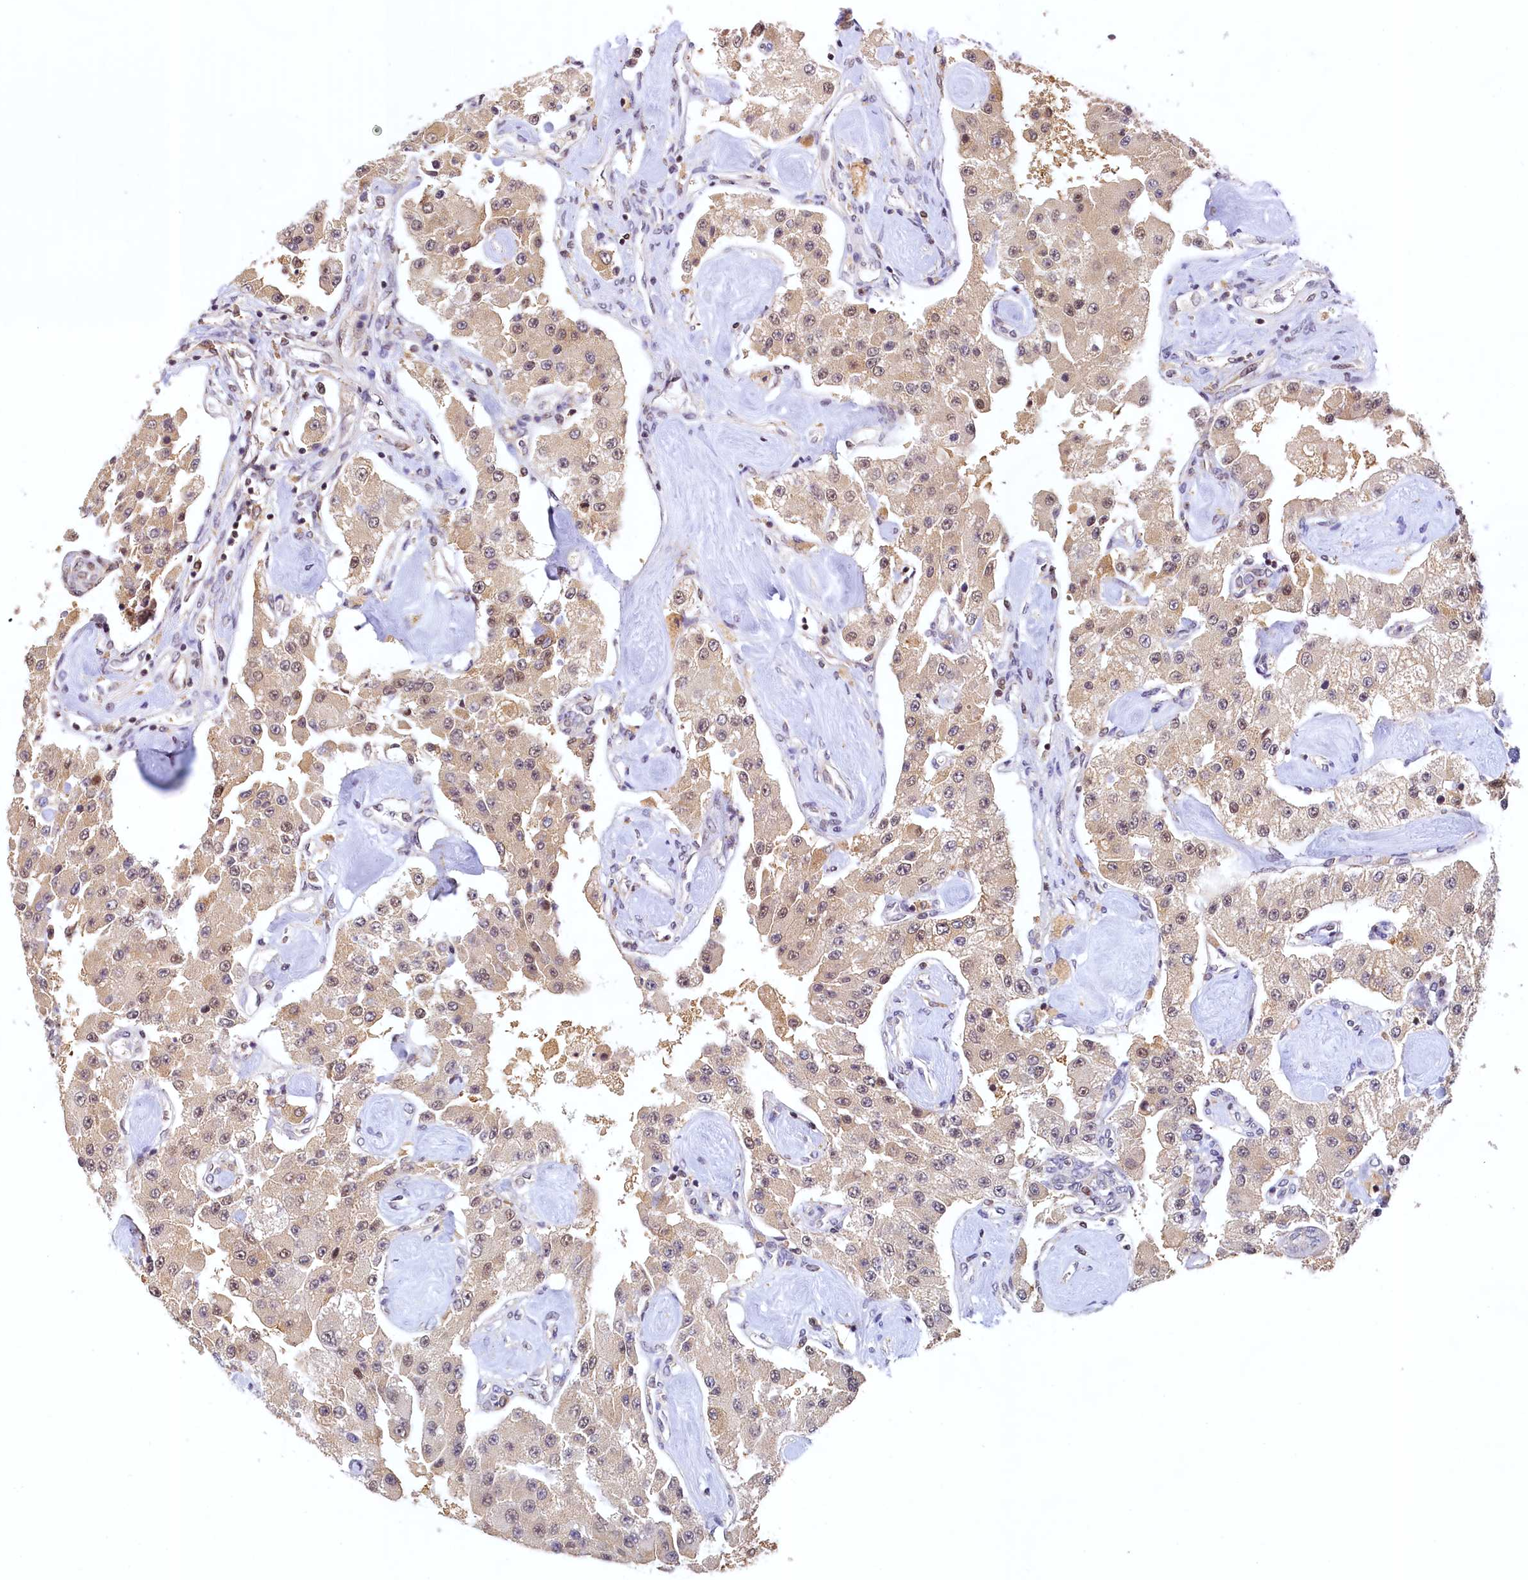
{"staining": {"intensity": "weak", "quantity": ">75%", "location": "cytoplasmic/membranous,nuclear"}, "tissue": "carcinoid", "cell_type": "Tumor cells", "image_type": "cancer", "snomed": [{"axis": "morphology", "description": "Carcinoid, malignant, NOS"}, {"axis": "topography", "description": "Pancreas"}], "caption": "IHC micrograph of neoplastic tissue: human carcinoid stained using immunohistochemistry (IHC) reveals low levels of weak protein expression localized specifically in the cytoplasmic/membranous and nuclear of tumor cells, appearing as a cytoplasmic/membranous and nuclear brown color.", "gene": "PAAF1", "patient": {"sex": "male", "age": 41}}